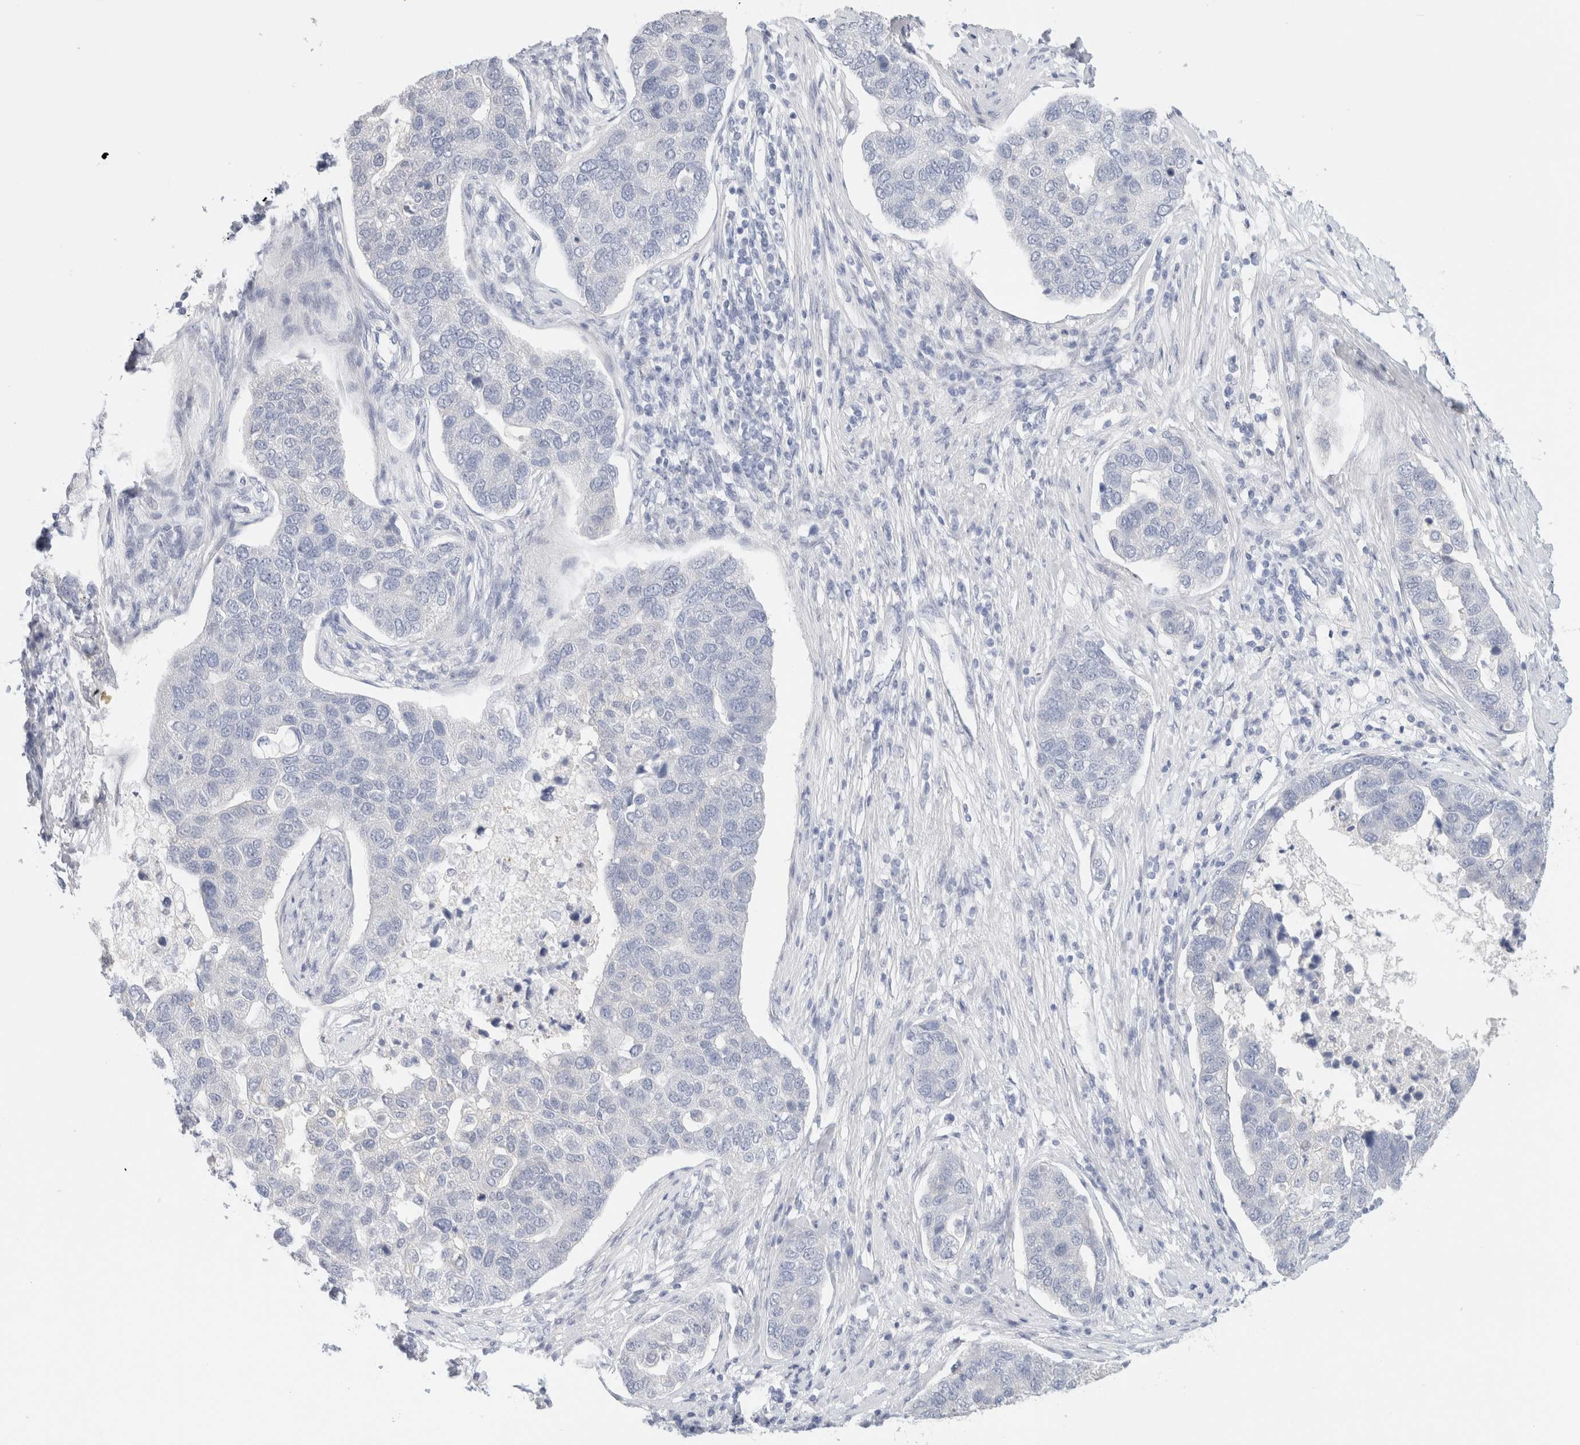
{"staining": {"intensity": "negative", "quantity": "none", "location": "none"}, "tissue": "pancreatic cancer", "cell_type": "Tumor cells", "image_type": "cancer", "snomed": [{"axis": "morphology", "description": "Adenocarcinoma, NOS"}, {"axis": "topography", "description": "Pancreas"}], "caption": "The image demonstrates no staining of tumor cells in pancreatic cancer (adenocarcinoma).", "gene": "RTN4", "patient": {"sex": "female", "age": 61}}